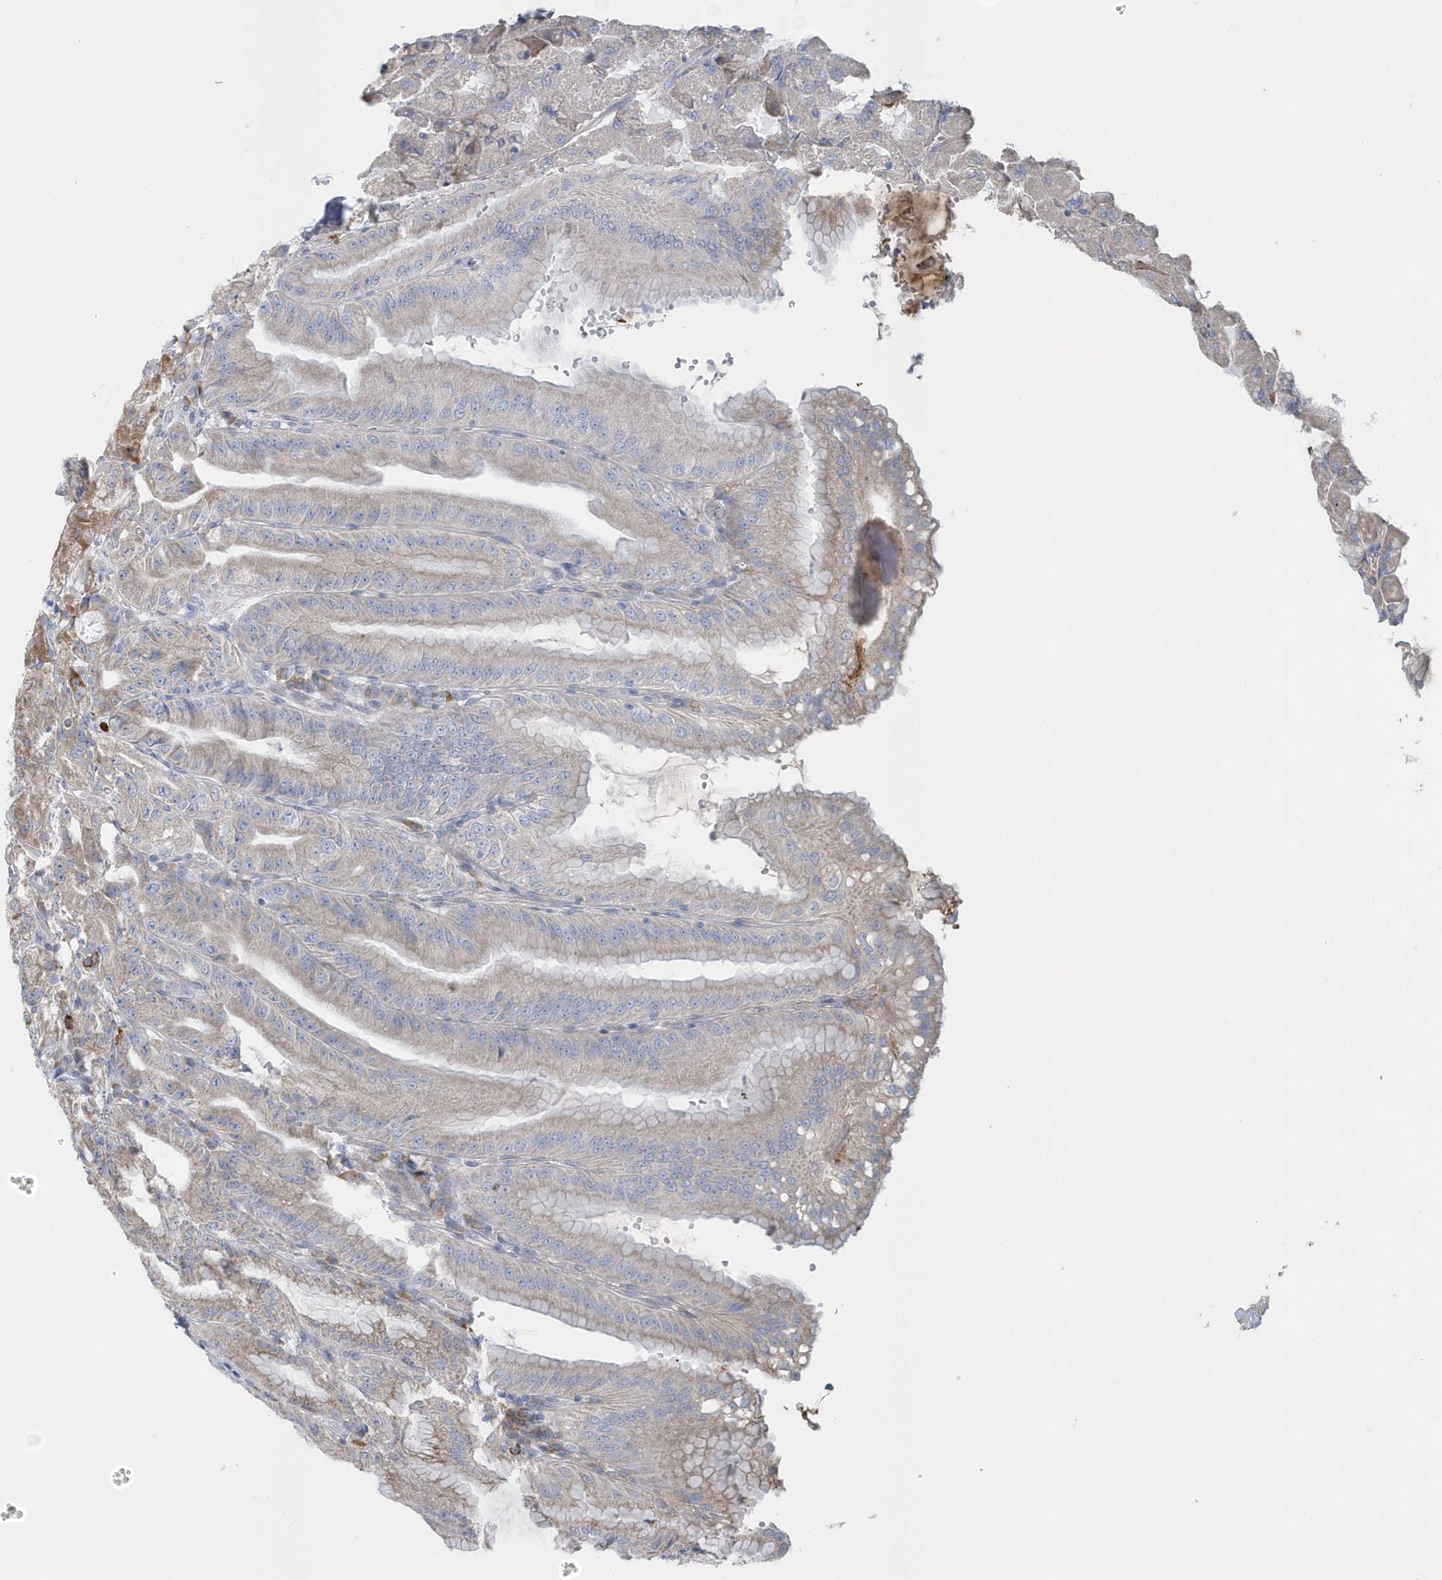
{"staining": {"intensity": "weak", "quantity": "25%-75%", "location": "cytoplasmic/membranous"}, "tissue": "stomach", "cell_type": "Glandular cells", "image_type": "normal", "snomed": [{"axis": "morphology", "description": "Normal tissue, NOS"}, {"axis": "topography", "description": "Stomach, upper"}, {"axis": "topography", "description": "Stomach, lower"}], "caption": "DAB immunohistochemical staining of normal stomach shows weak cytoplasmic/membranous protein staining in approximately 25%-75% of glandular cells.", "gene": "SPATA18", "patient": {"sex": "male", "age": 71}}